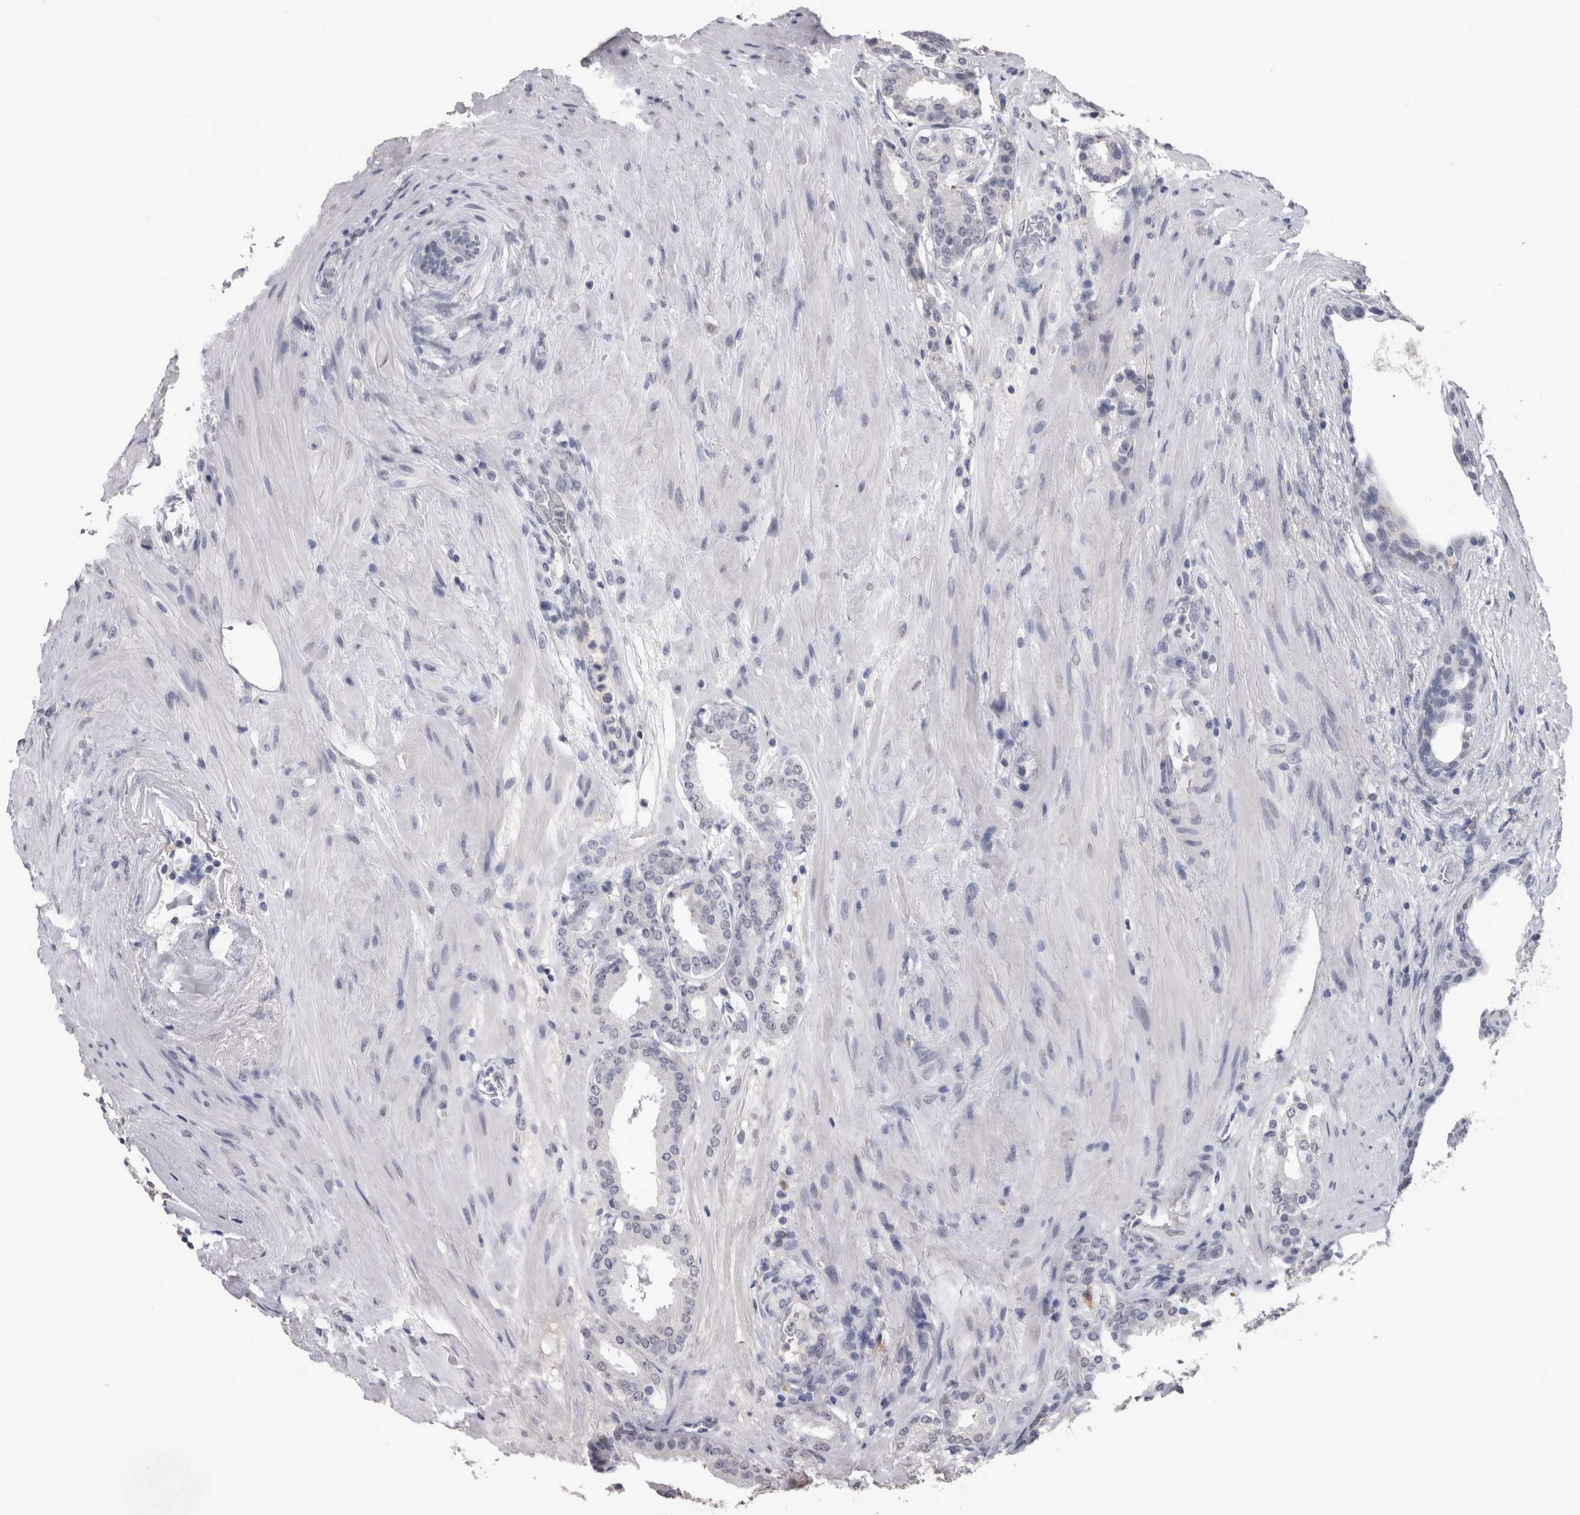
{"staining": {"intensity": "negative", "quantity": "none", "location": "none"}, "tissue": "prostate cancer", "cell_type": "Tumor cells", "image_type": "cancer", "snomed": [{"axis": "morphology", "description": "Adenocarcinoma, Low grade"}, {"axis": "topography", "description": "Prostate"}], "caption": "The immunohistochemistry photomicrograph has no significant staining in tumor cells of prostate low-grade adenocarcinoma tissue.", "gene": "PAX5", "patient": {"sex": "male", "age": 69}}